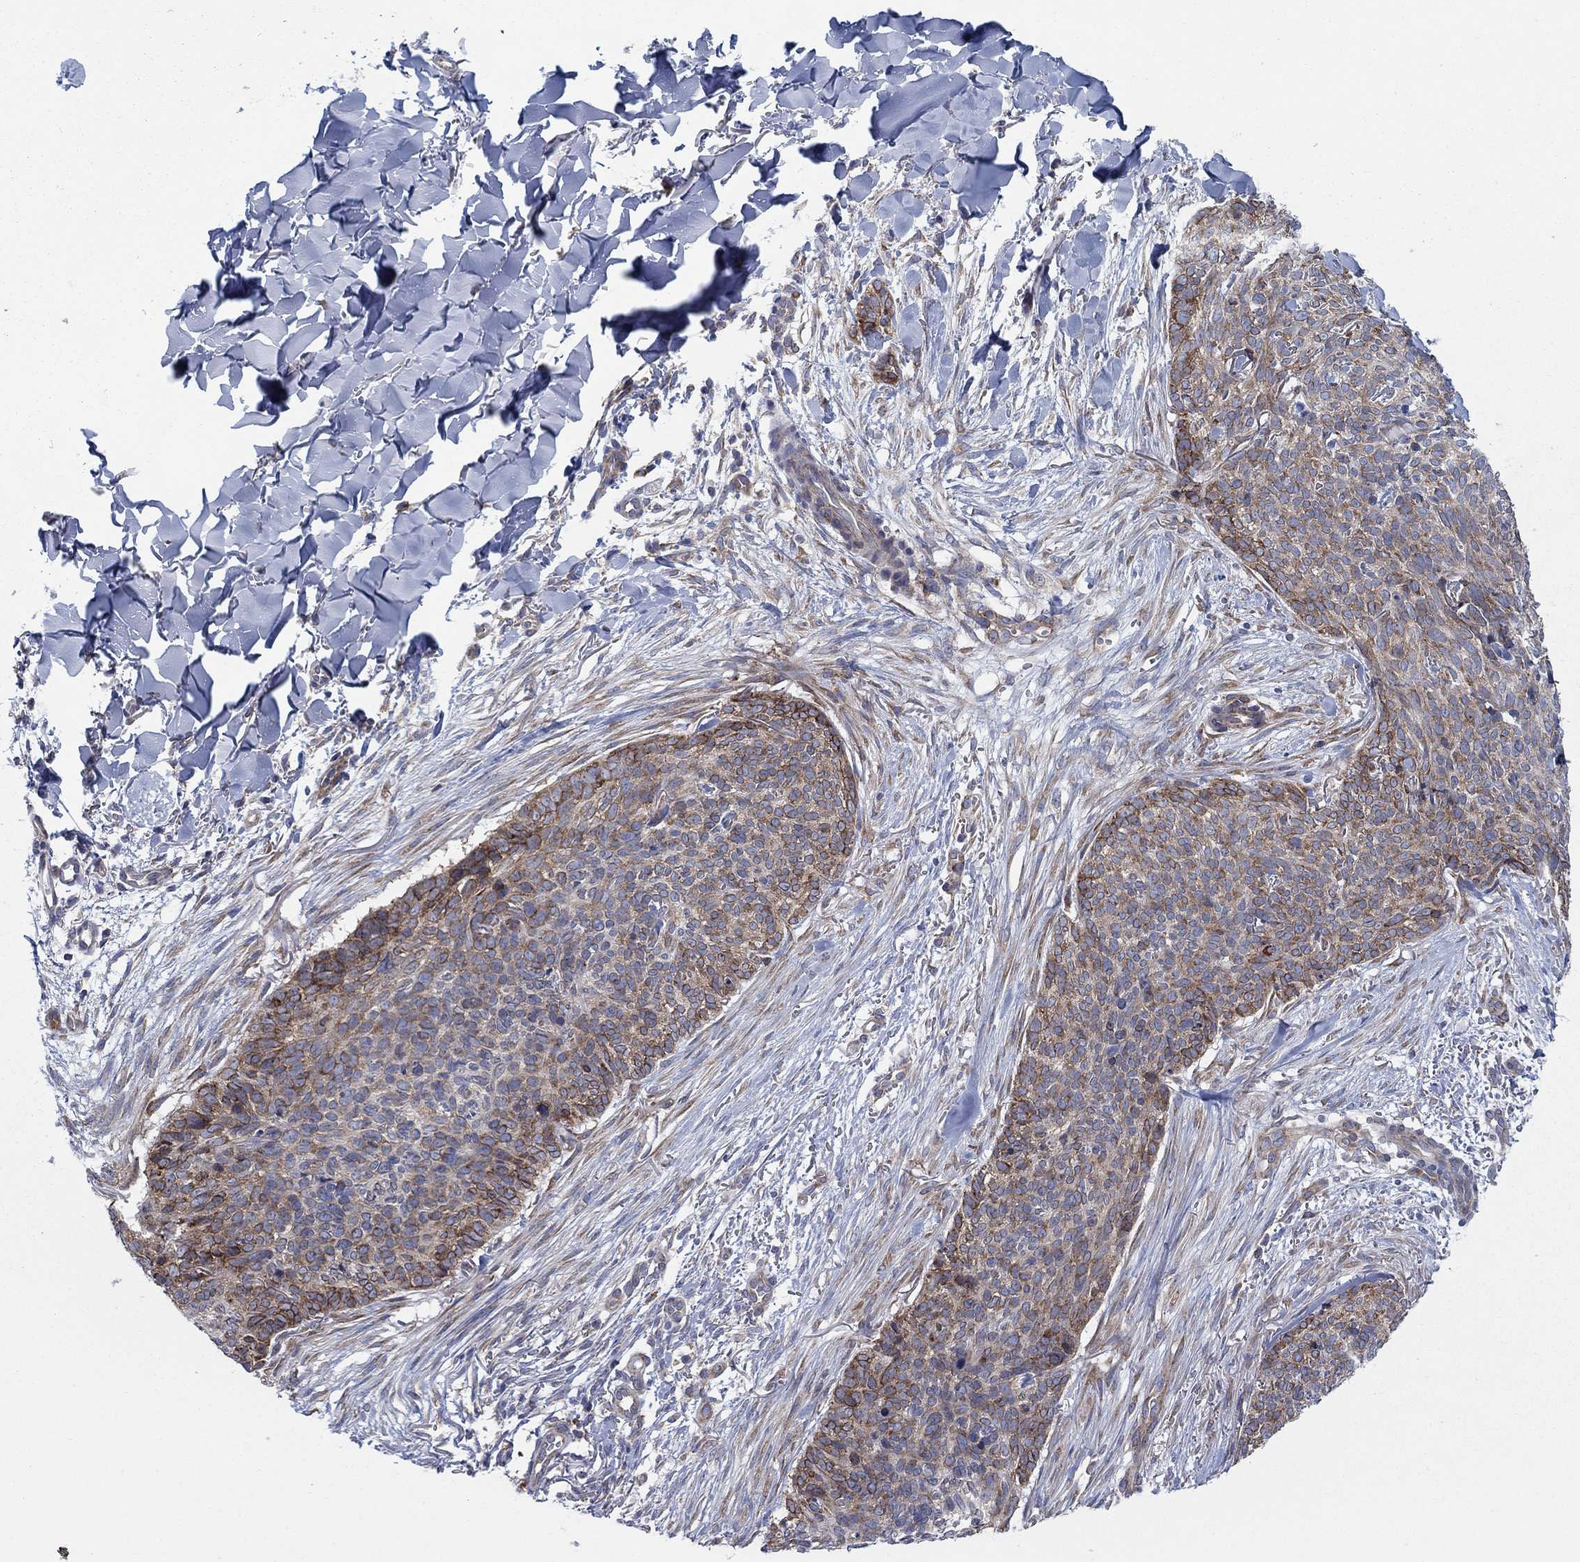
{"staining": {"intensity": "strong", "quantity": "<25%", "location": "cytoplasmic/membranous"}, "tissue": "skin cancer", "cell_type": "Tumor cells", "image_type": "cancer", "snomed": [{"axis": "morphology", "description": "Basal cell carcinoma"}, {"axis": "topography", "description": "Skin"}], "caption": "Strong cytoplasmic/membranous protein staining is appreciated in about <25% of tumor cells in skin basal cell carcinoma.", "gene": "TMEM59", "patient": {"sex": "male", "age": 64}}